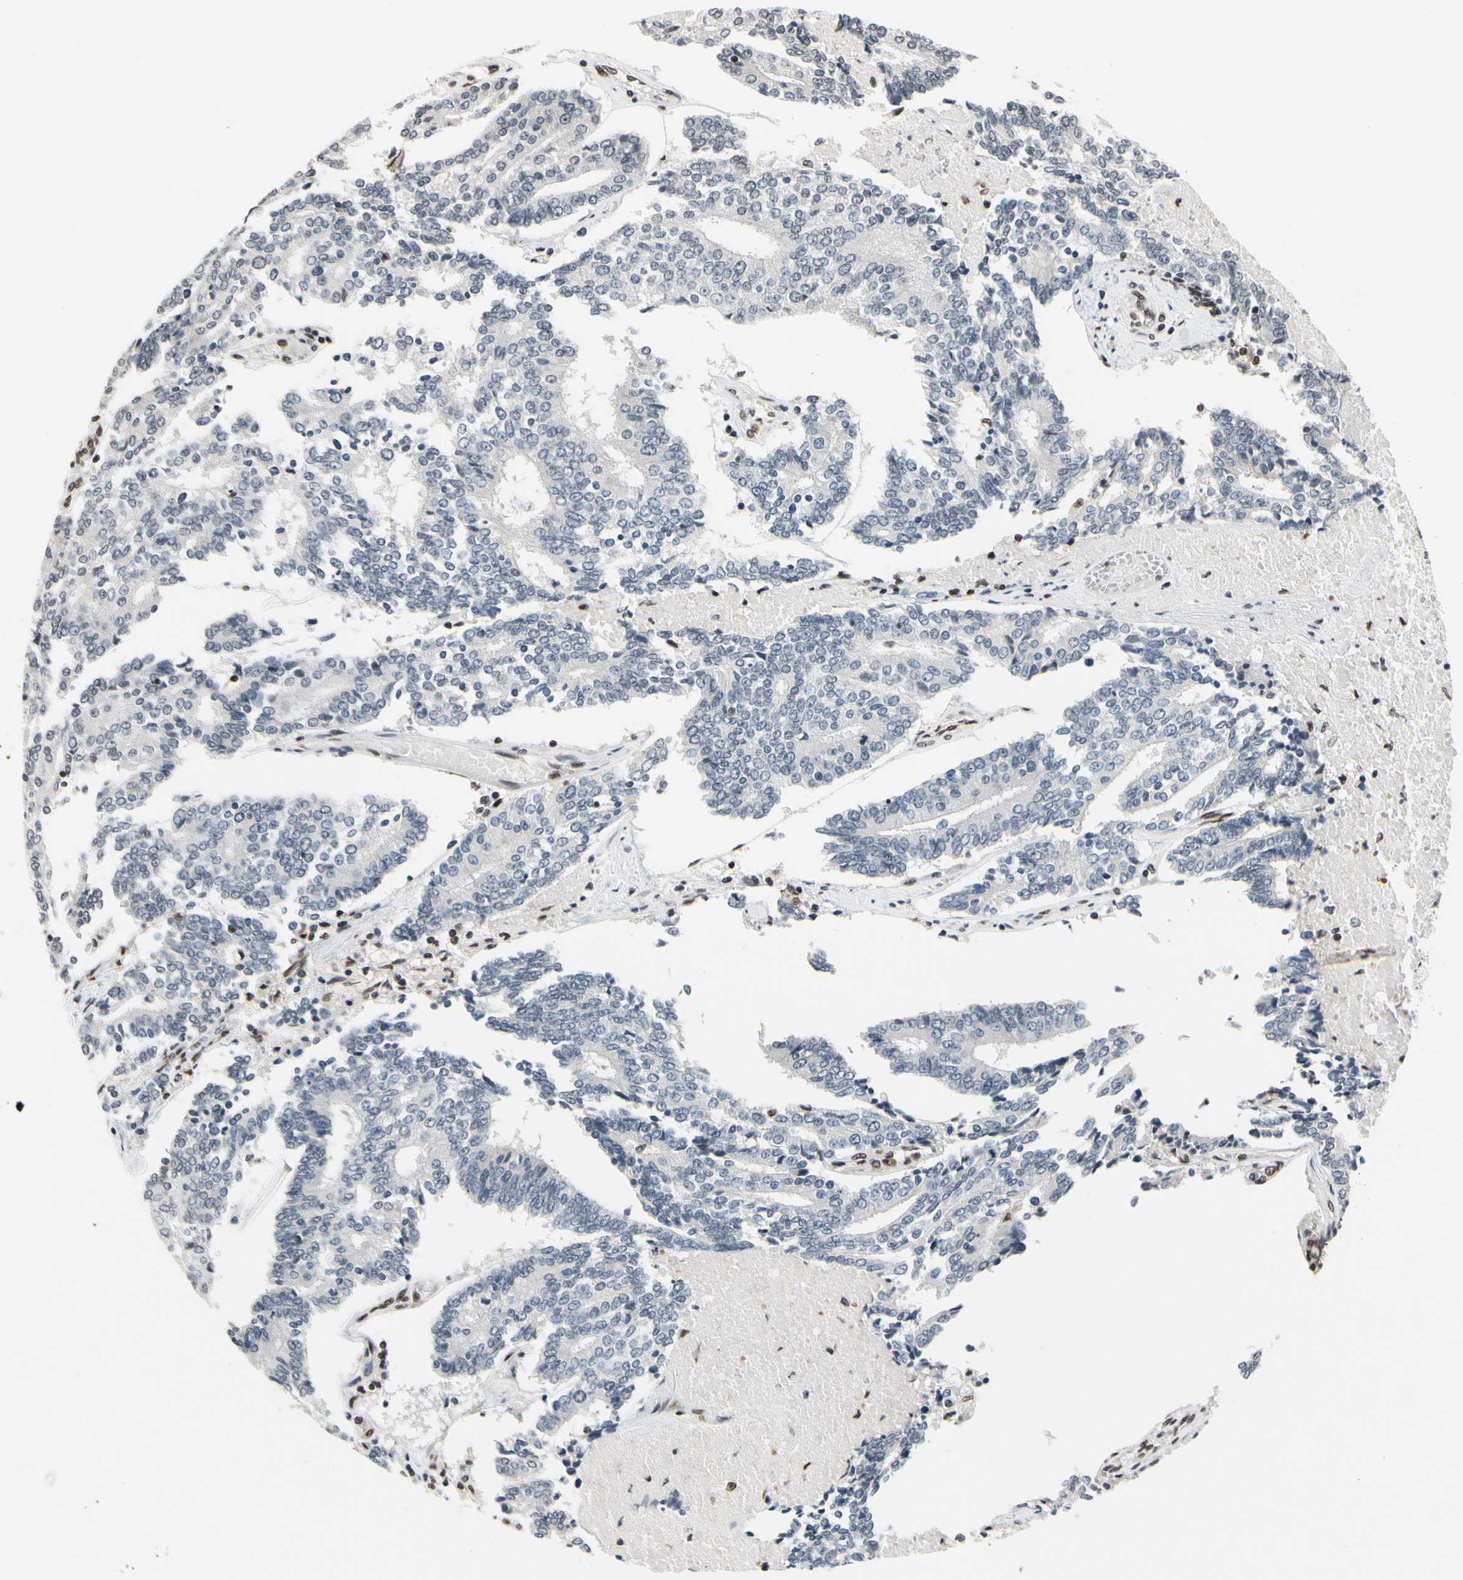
{"staining": {"intensity": "negative", "quantity": "none", "location": "none"}, "tissue": "prostate cancer", "cell_type": "Tumor cells", "image_type": "cancer", "snomed": [{"axis": "morphology", "description": "Adenocarcinoma, High grade"}, {"axis": "topography", "description": "Prostate"}], "caption": "Prostate cancer (adenocarcinoma (high-grade)) was stained to show a protein in brown. There is no significant expression in tumor cells.", "gene": "RECQL", "patient": {"sex": "male", "age": 55}}